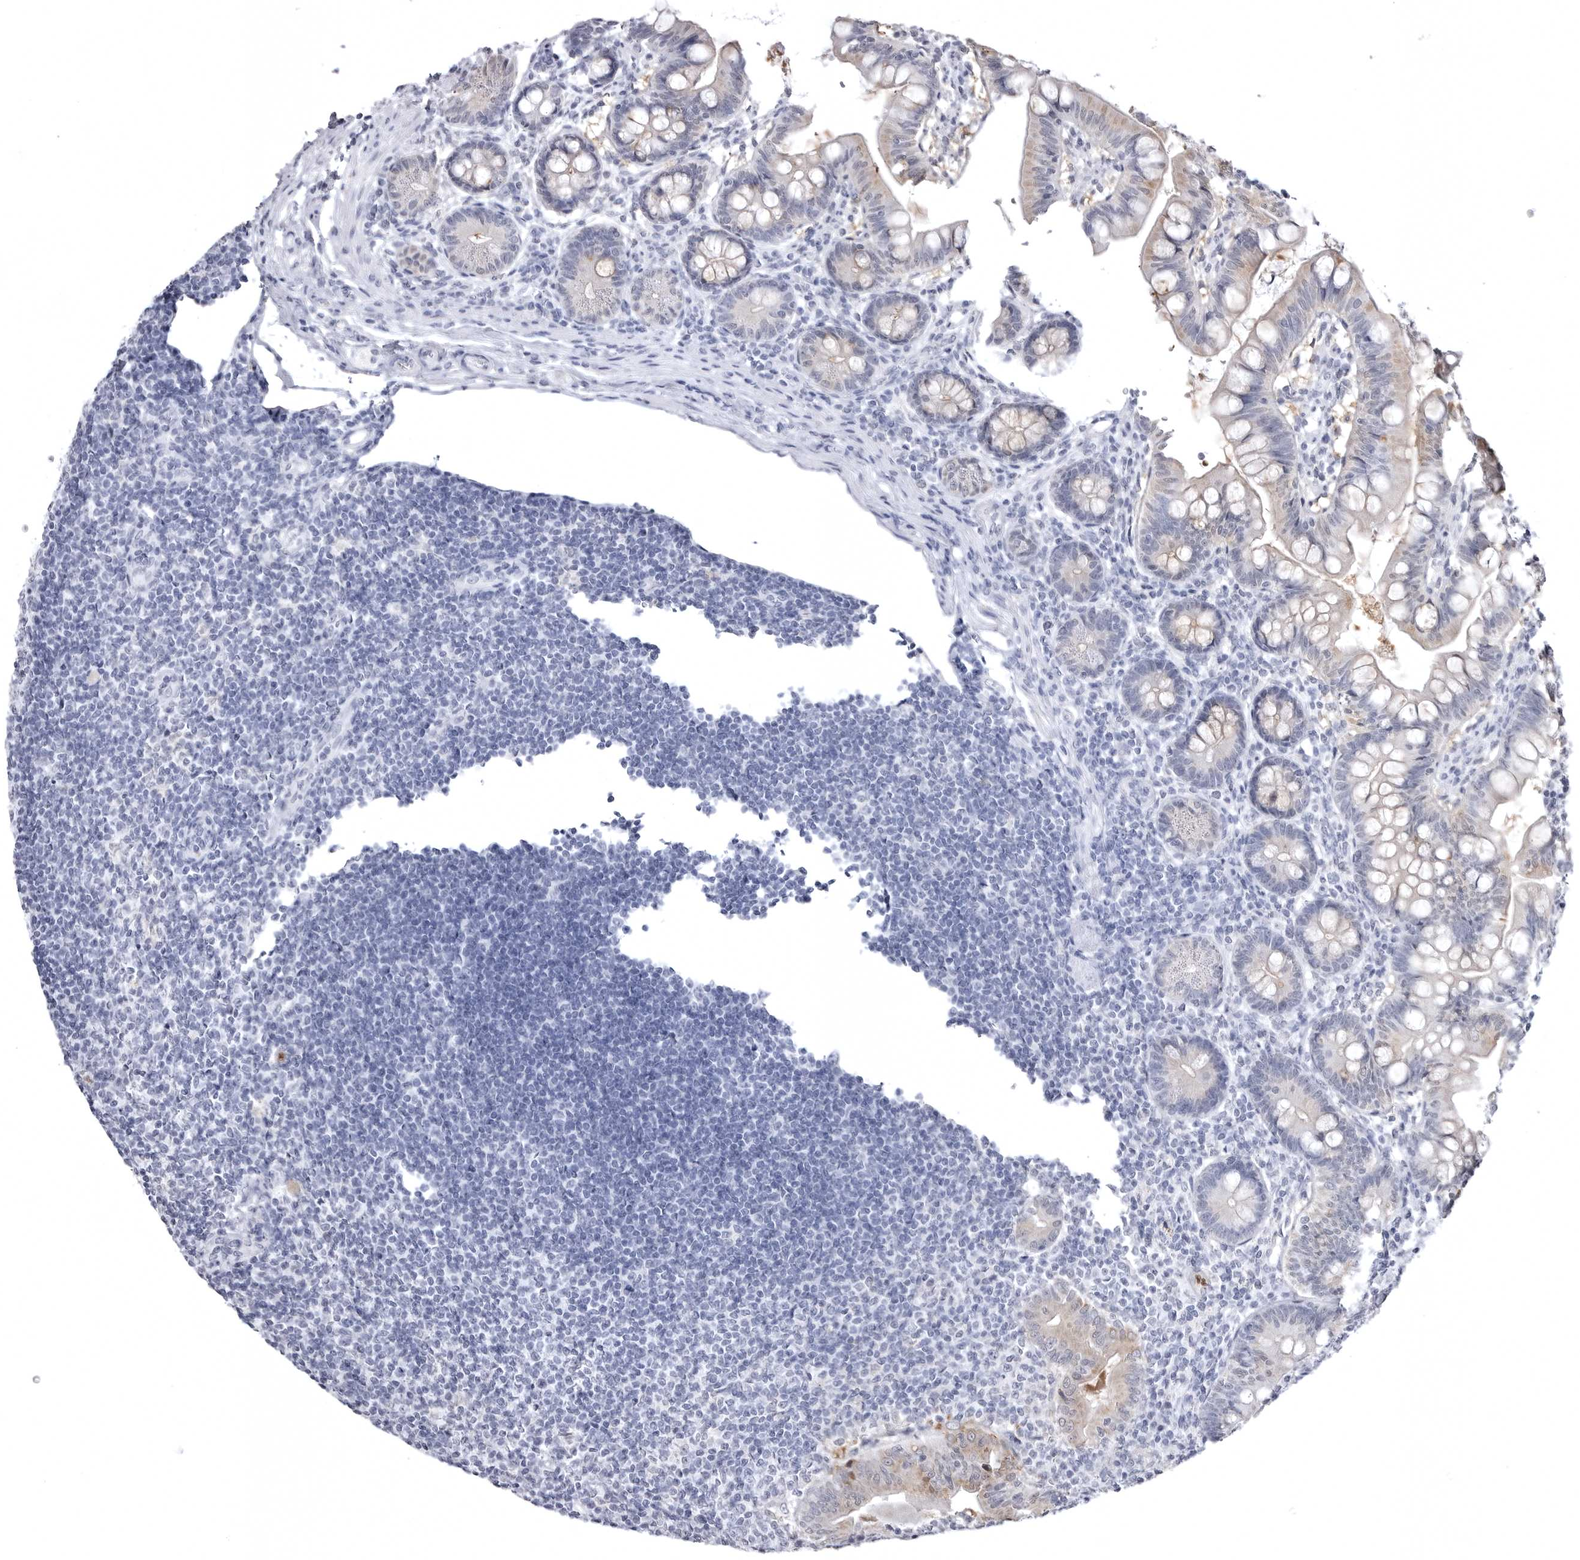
{"staining": {"intensity": "moderate", "quantity": "<25%", "location": "cytoplasmic/membranous"}, "tissue": "small intestine", "cell_type": "Glandular cells", "image_type": "normal", "snomed": [{"axis": "morphology", "description": "Normal tissue, NOS"}, {"axis": "topography", "description": "Small intestine"}], "caption": "A brown stain highlights moderate cytoplasmic/membranous positivity of a protein in glandular cells of benign human small intestine.", "gene": "STAP2", "patient": {"sex": "male", "age": 7}}